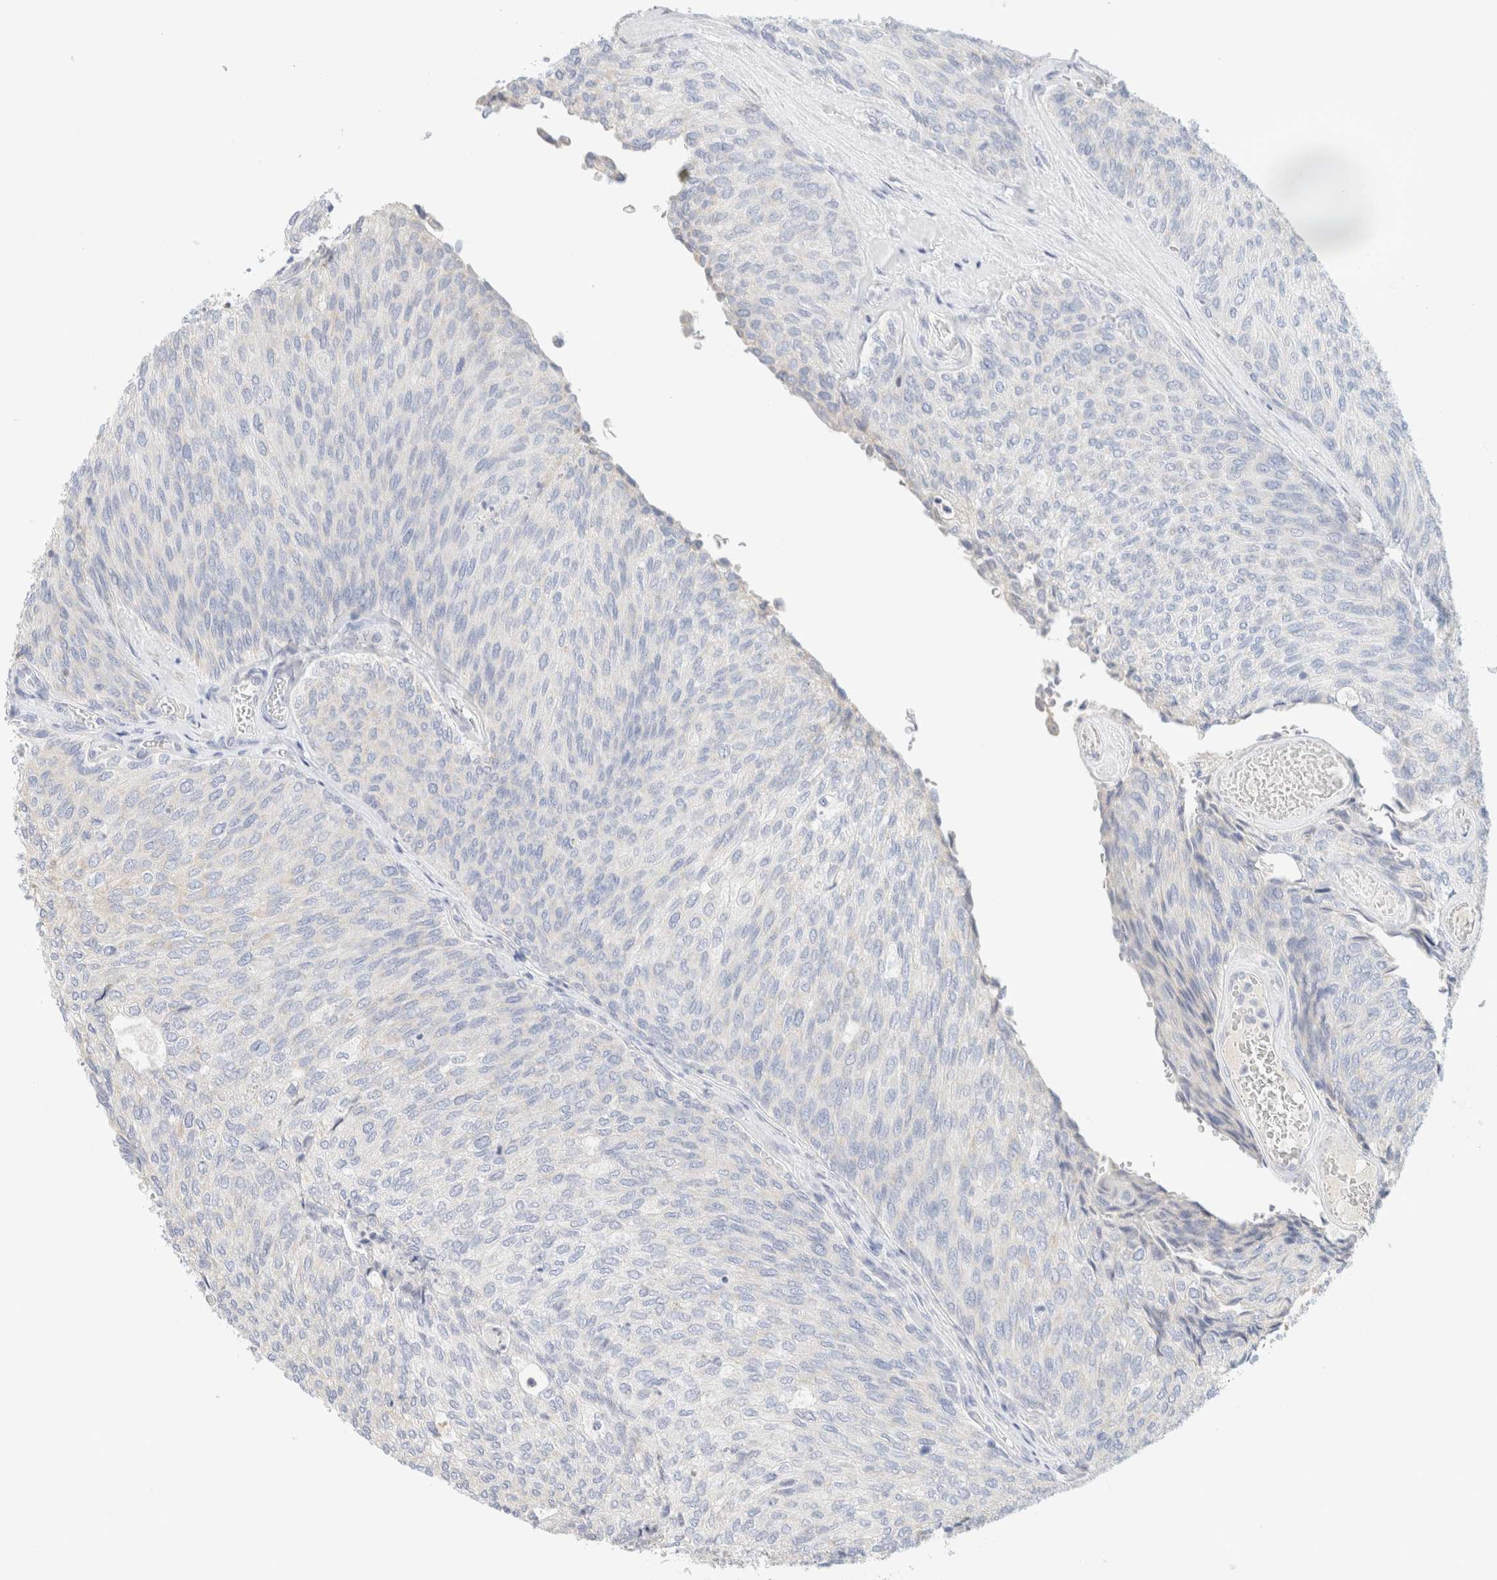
{"staining": {"intensity": "negative", "quantity": "none", "location": "none"}, "tissue": "urothelial cancer", "cell_type": "Tumor cells", "image_type": "cancer", "snomed": [{"axis": "morphology", "description": "Urothelial carcinoma, Low grade"}, {"axis": "topography", "description": "Urinary bladder"}], "caption": "The photomicrograph reveals no significant positivity in tumor cells of urothelial cancer.", "gene": "HEXD", "patient": {"sex": "female", "age": 79}}